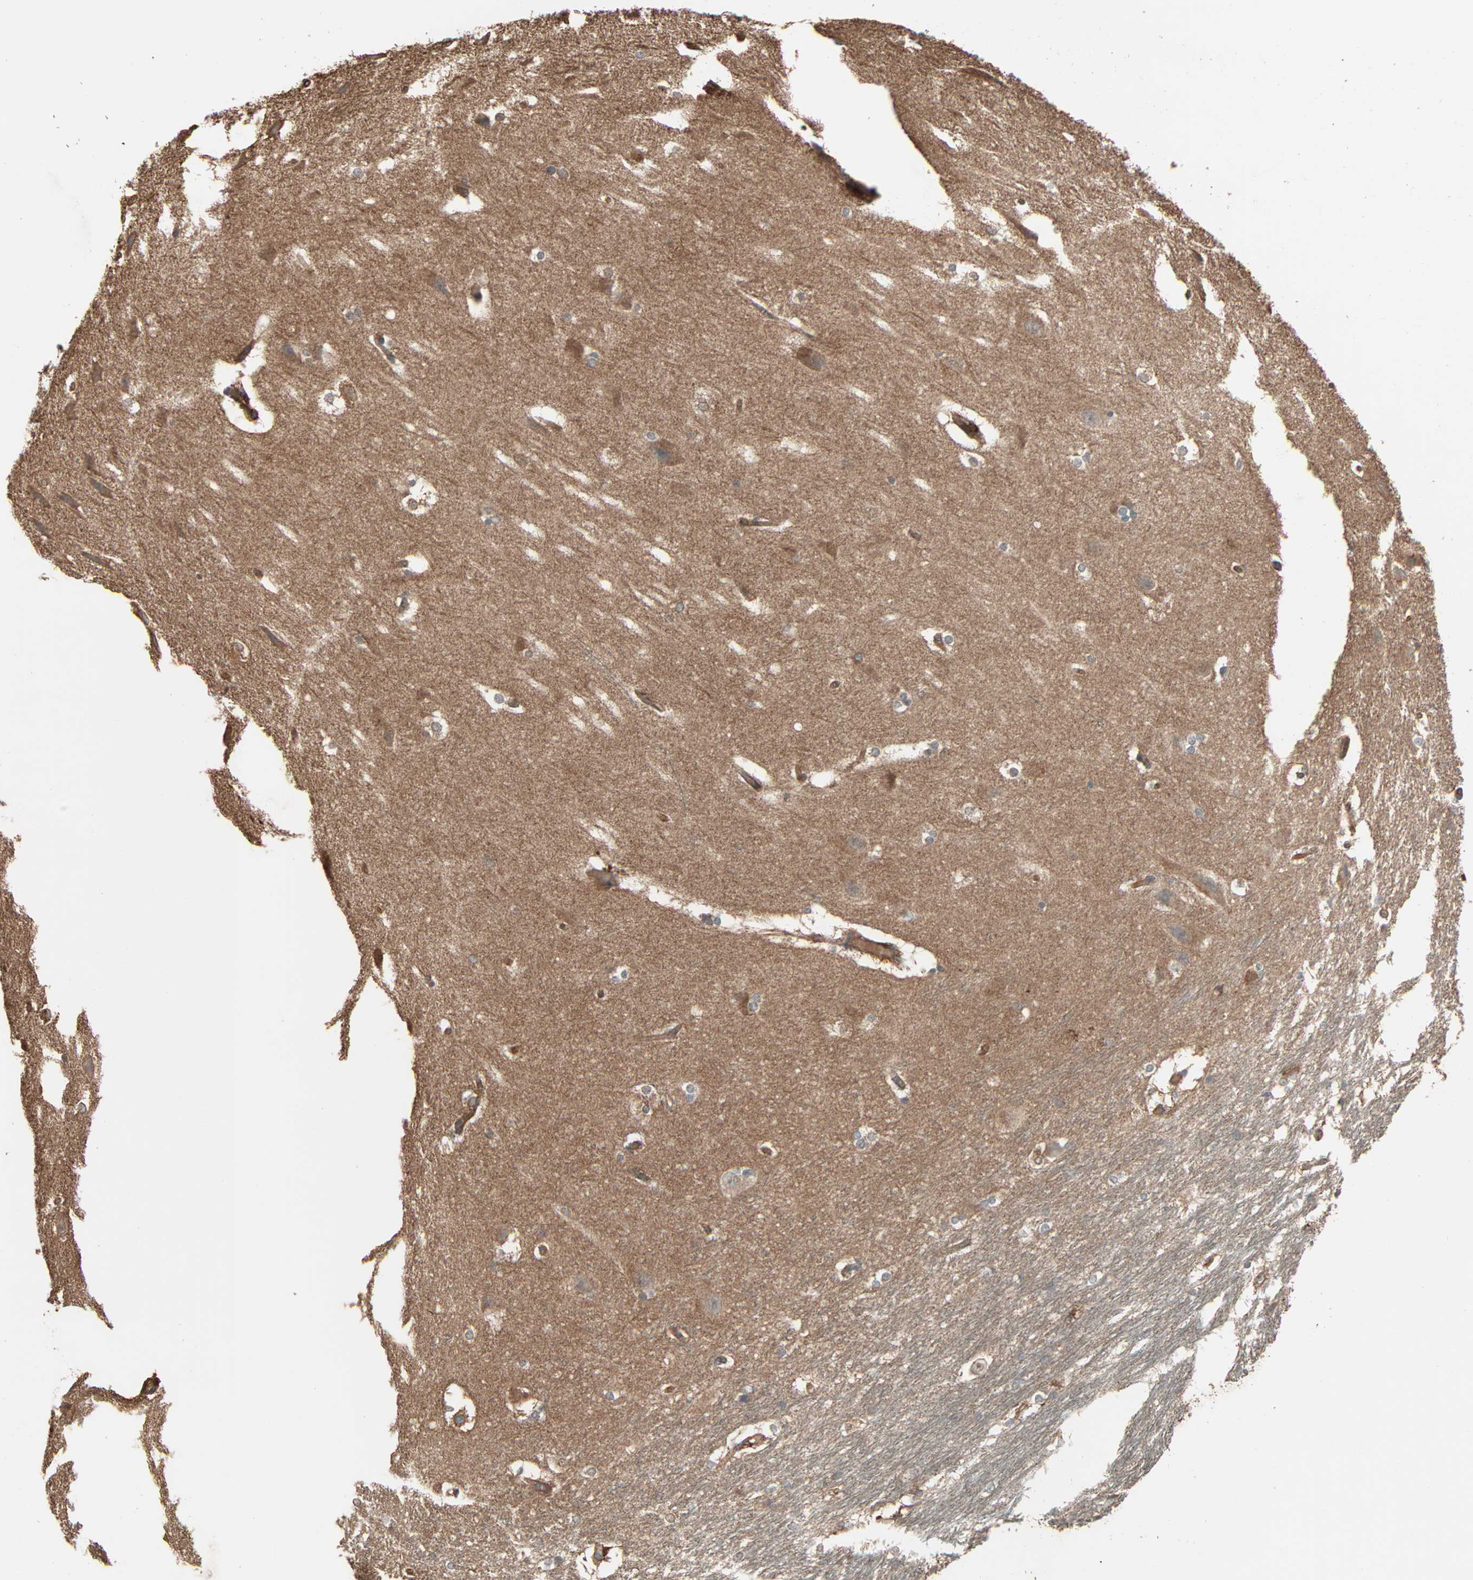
{"staining": {"intensity": "negative", "quantity": "none", "location": "none"}, "tissue": "hippocampus", "cell_type": "Glial cells", "image_type": "normal", "snomed": [{"axis": "morphology", "description": "Normal tissue, NOS"}, {"axis": "topography", "description": "Hippocampus"}], "caption": "Photomicrograph shows no significant protein staining in glial cells of normal hippocampus.", "gene": "GALNT3", "patient": {"sex": "female", "age": 19}}